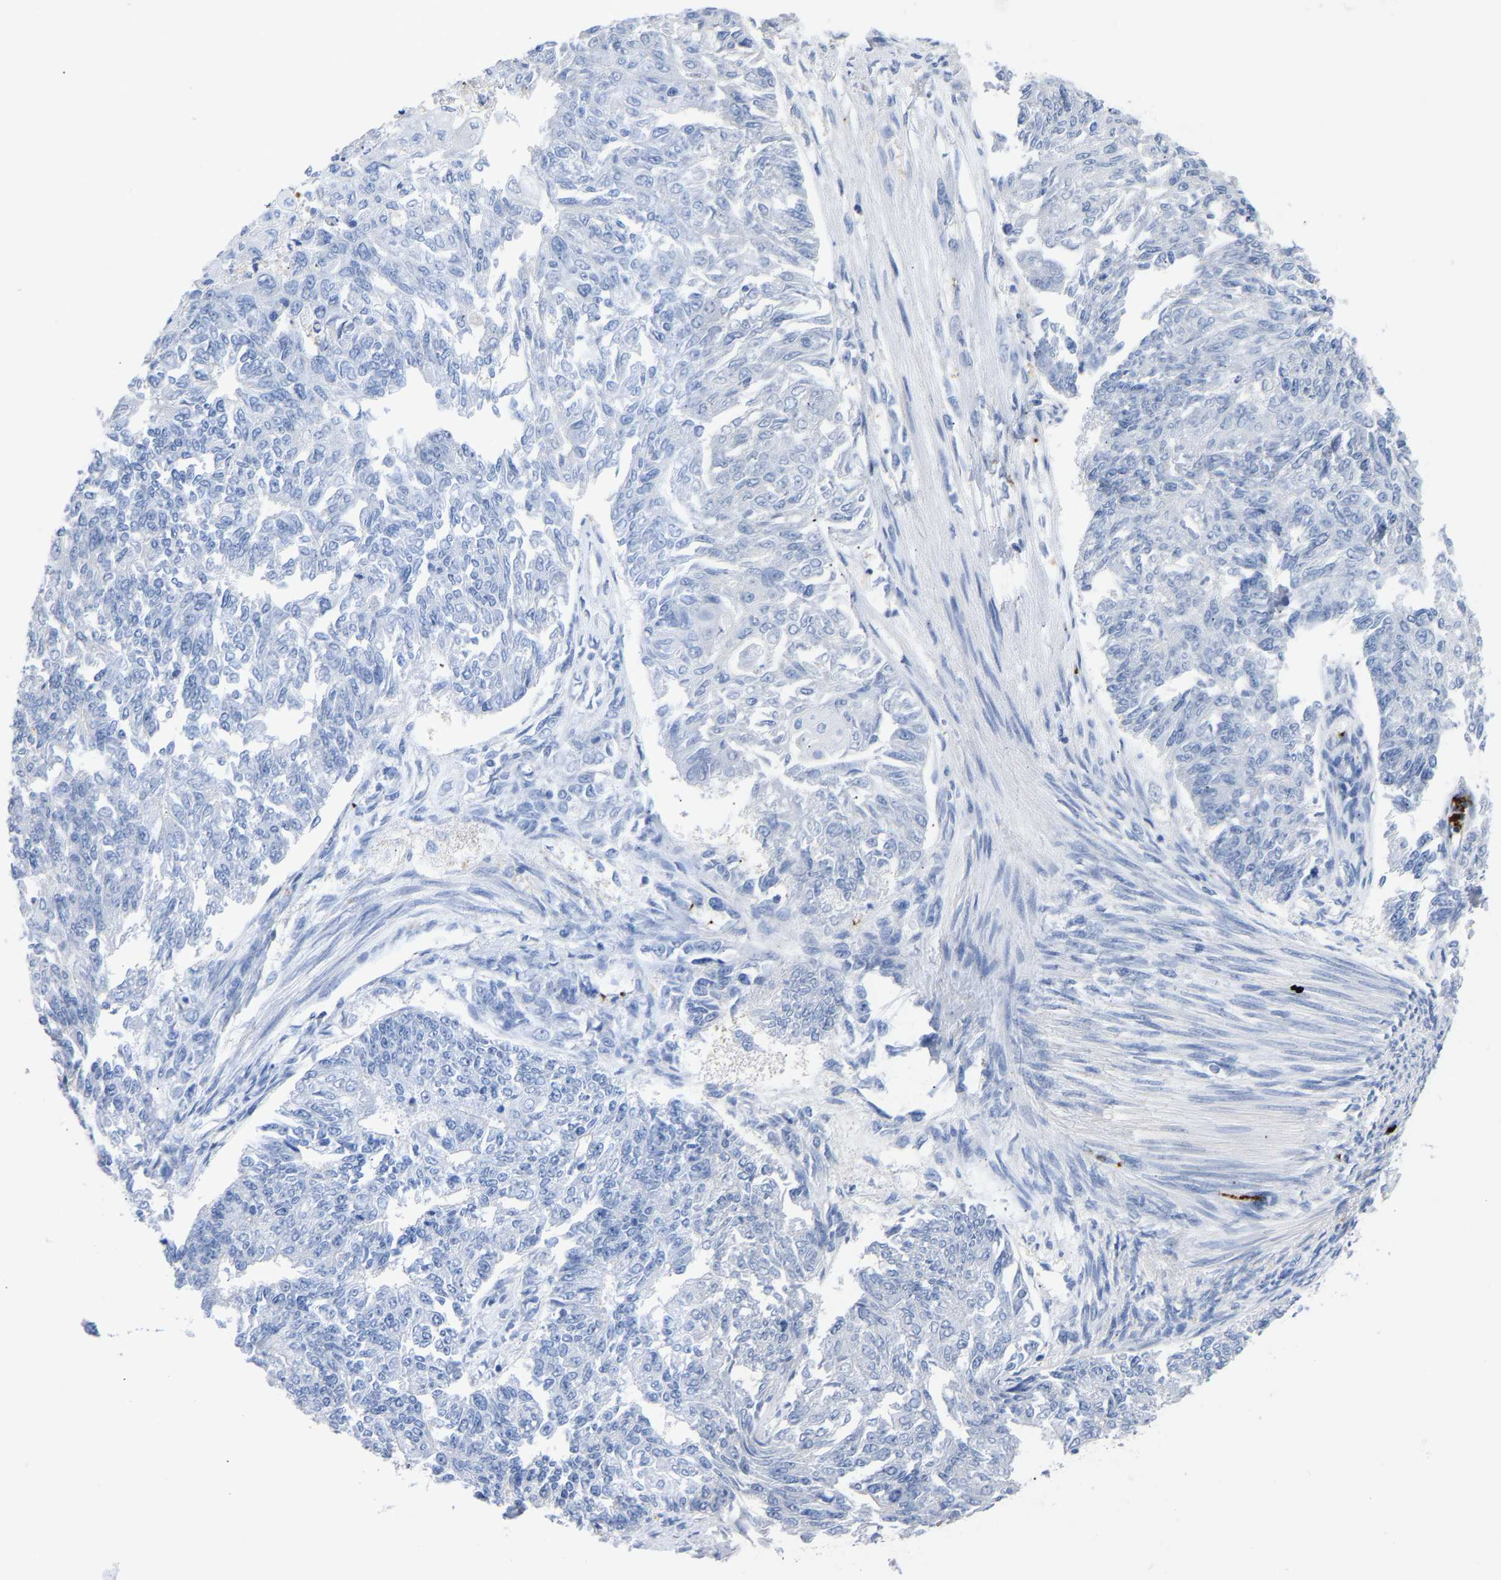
{"staining": {"intensity": "negative", "quantity": "none", "location": "none"}, "tissue": "endometrial cancer", "cell_type": "Tumor cells", "image_type": "cancer", "snomed": [{"axis": "morphology", "description": "Adenocarcinoma, NOS"}, {"axis": "topography", "description": "Endometrium"}], "caption": "A photomicrograph of human endometrial adenocarcinoma is negative for staining in tumor cells.", "gene": "FGF18", "patient": {"sex": "female", "age": 32}}